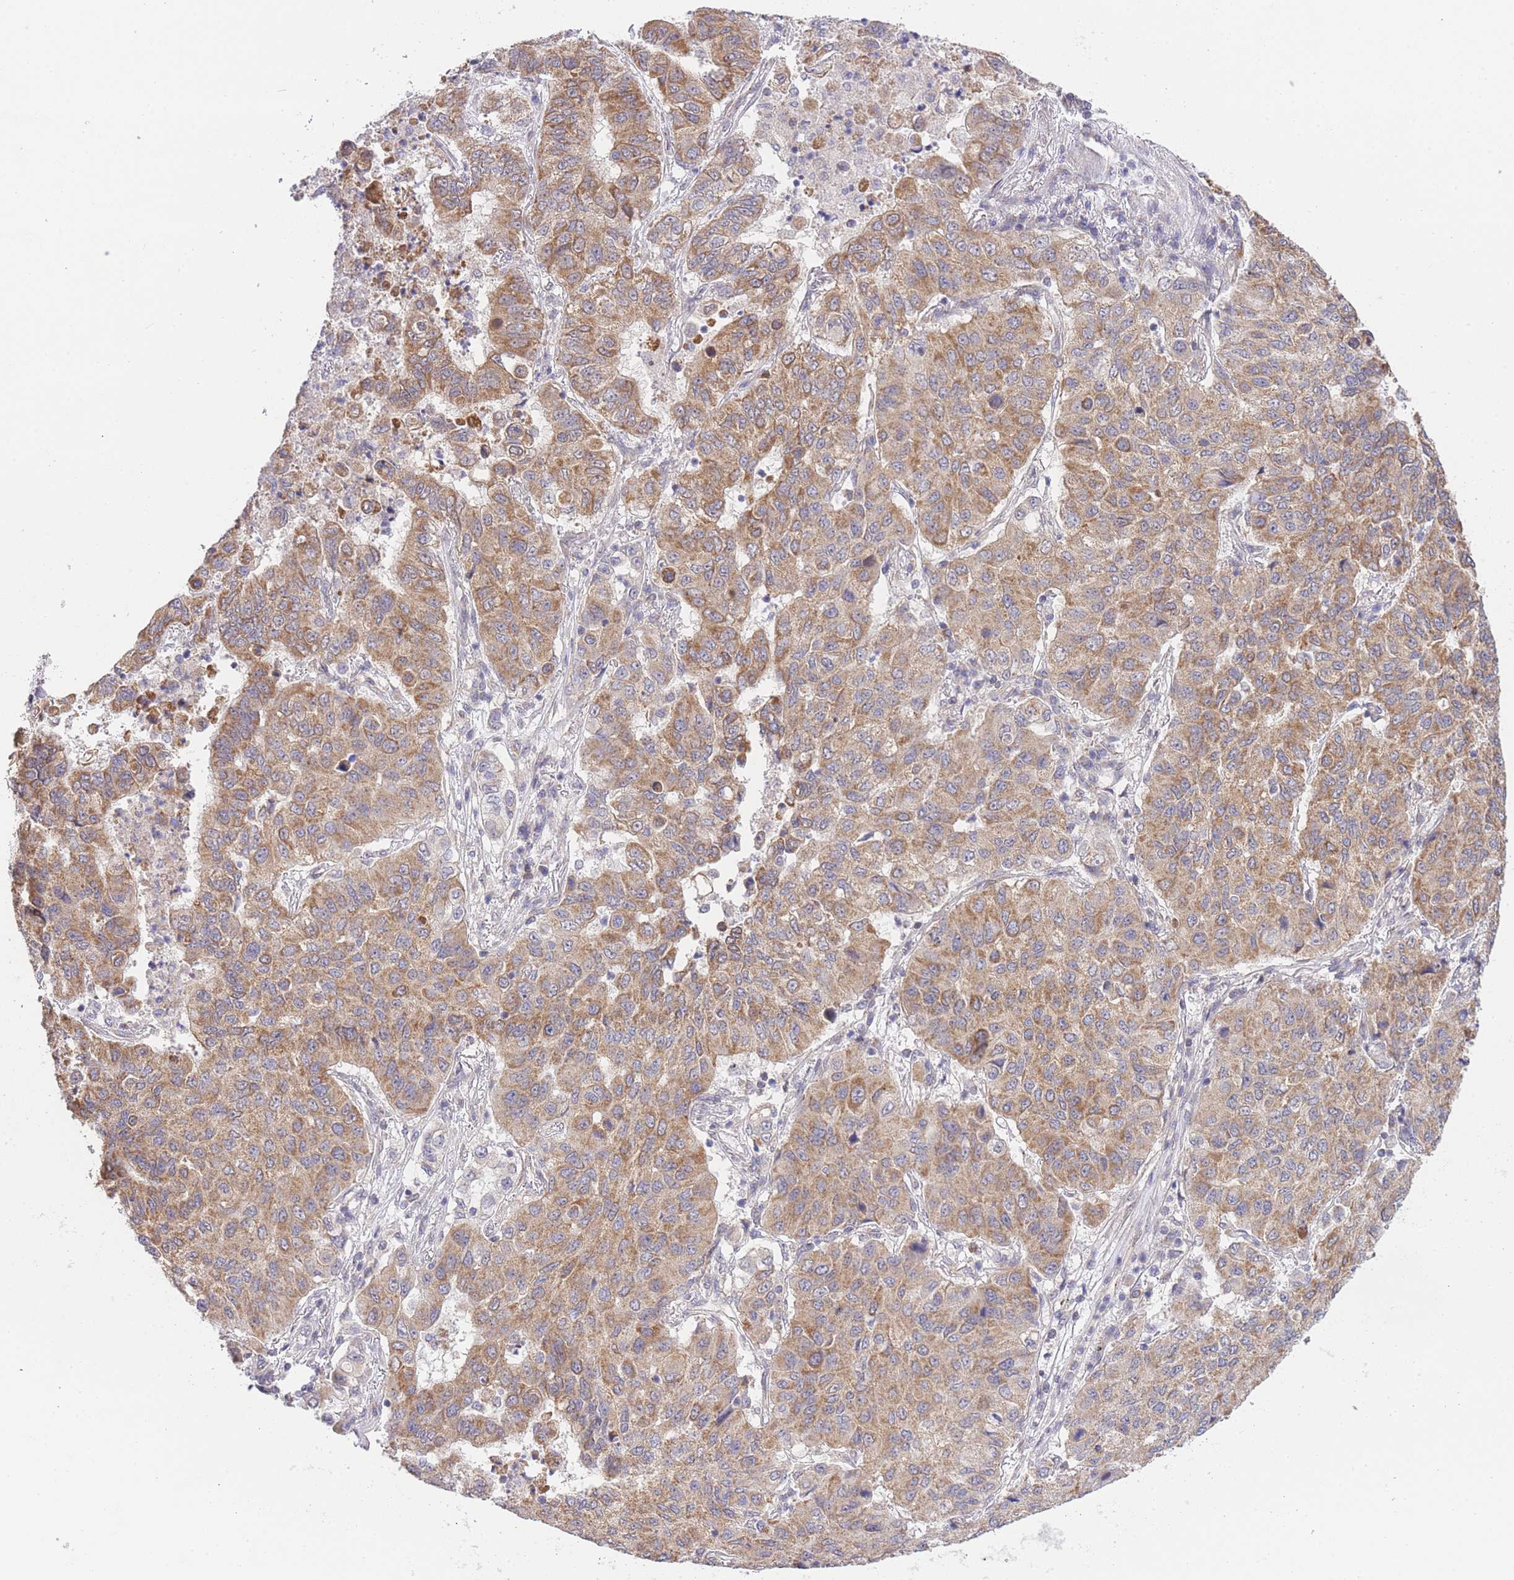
{"staining": {"intensity": "moderate", "quantity": ">75%", "location": "cytoplasmic/membranous"}, "tissue": "lung cancer", "cell_type": "Tumor cells", "image_type": "cancer", "snomed": [{"axis": "morphology", "description": "Squamous cell carcinoma, NOS"}, {"axis": "topography", "description": "Lung"}], "caption": "Protein expression analysis of lung cancer (squamous cell carcinoma) reveals moderate cytoplasmic/membranous staining in approximately >75% of tumor cells.", "gene": "CTBP1", "patient": {"sex": "male", "age": 74}}